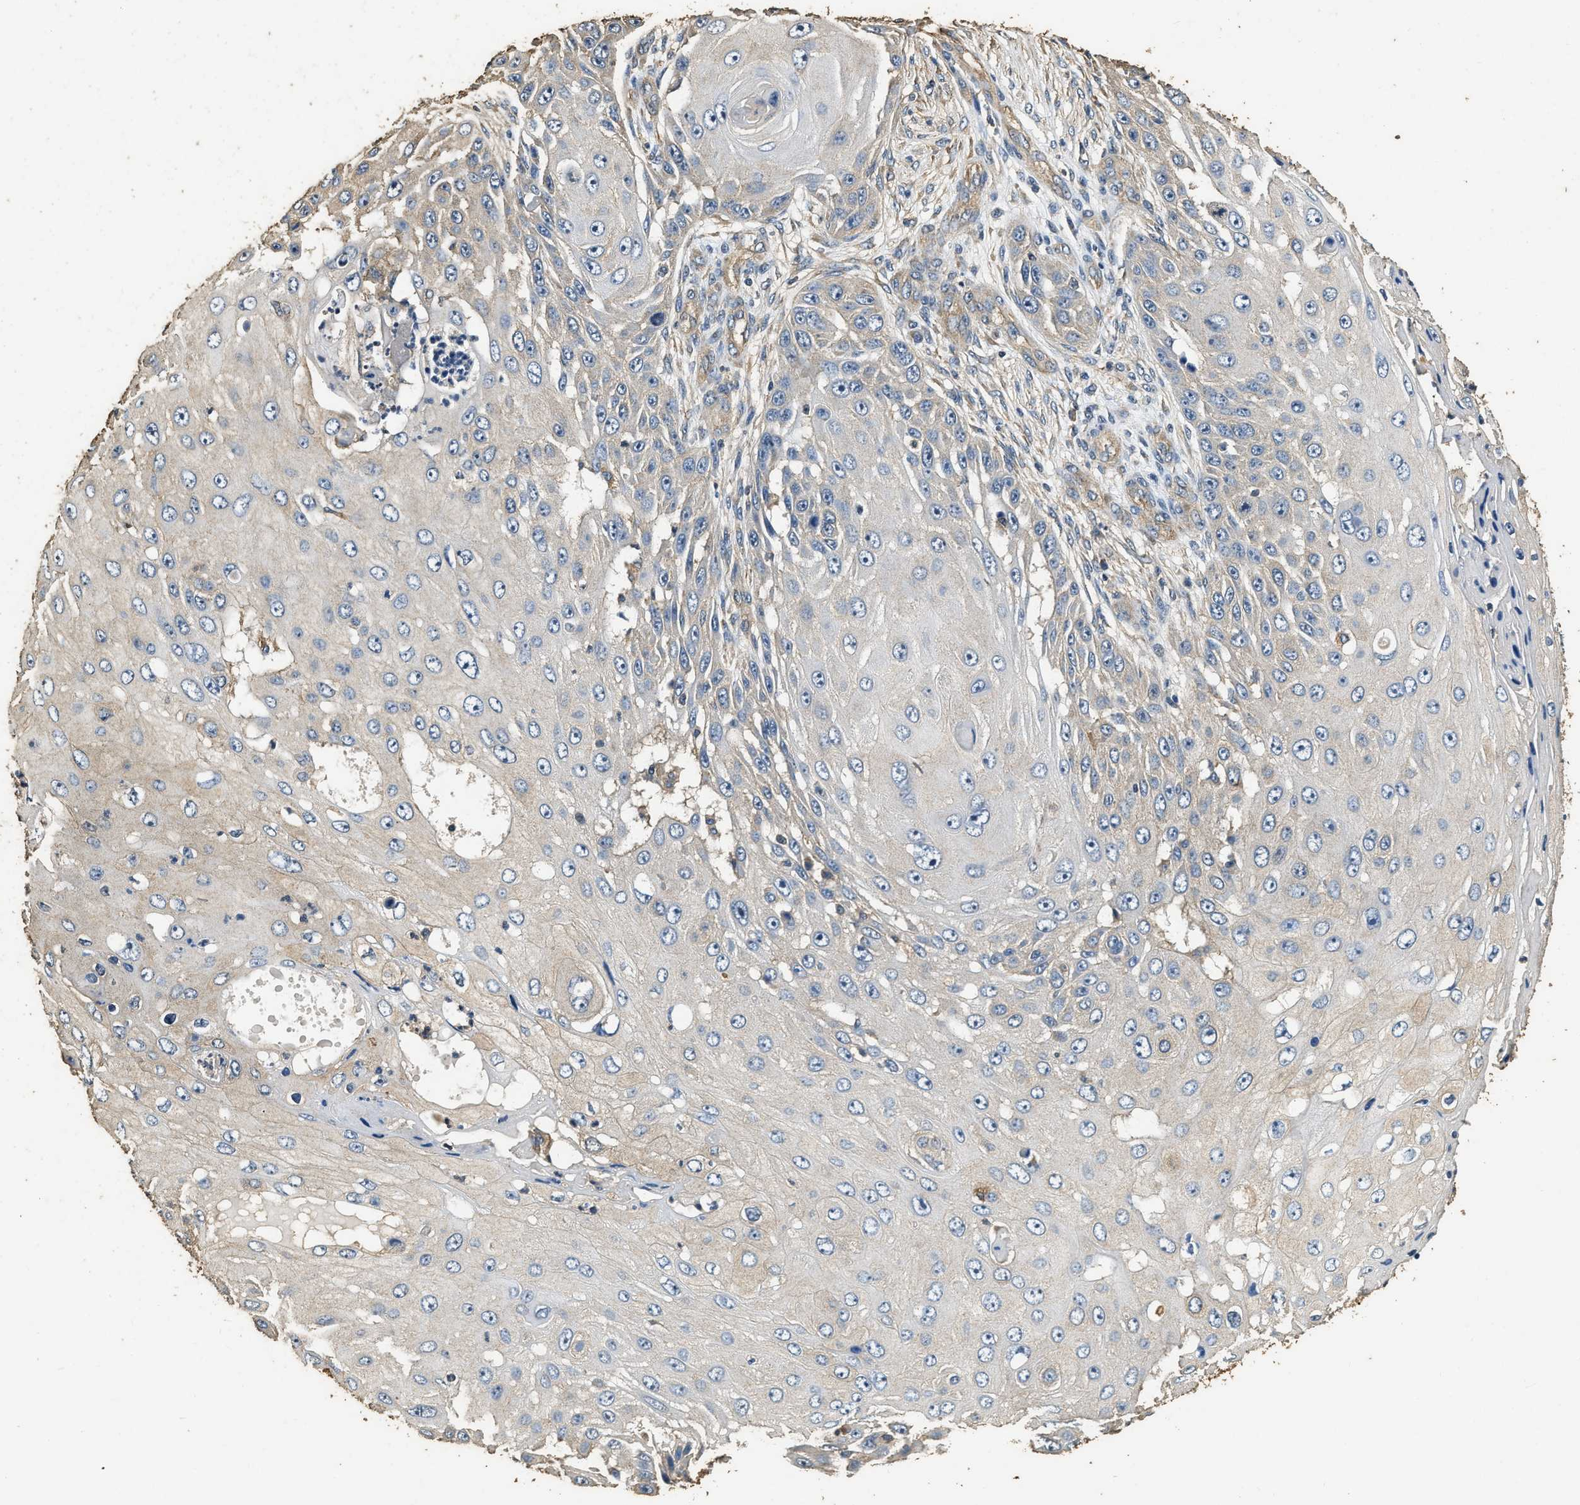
{"staining": {"intensity": "negative", "quantity": "none", "location": "none"}, "tissue": "skin cancer", "cell_type": "Tumor cells", "image_type": "cancer", "snomed": [{"axis": "morphology", "description": "Squamous cell carcinoma, NOS"}, {"axis": "topography", "description": "Skin"}], "caption": "Immunohistochemistry (IHC) image of neoplastic tissue: human skin cancer stained with DAB exhibits no significant protein positivity in tumor cells.", "gene": "MIB1", "patient": {"sex": "female", "age": 44}}